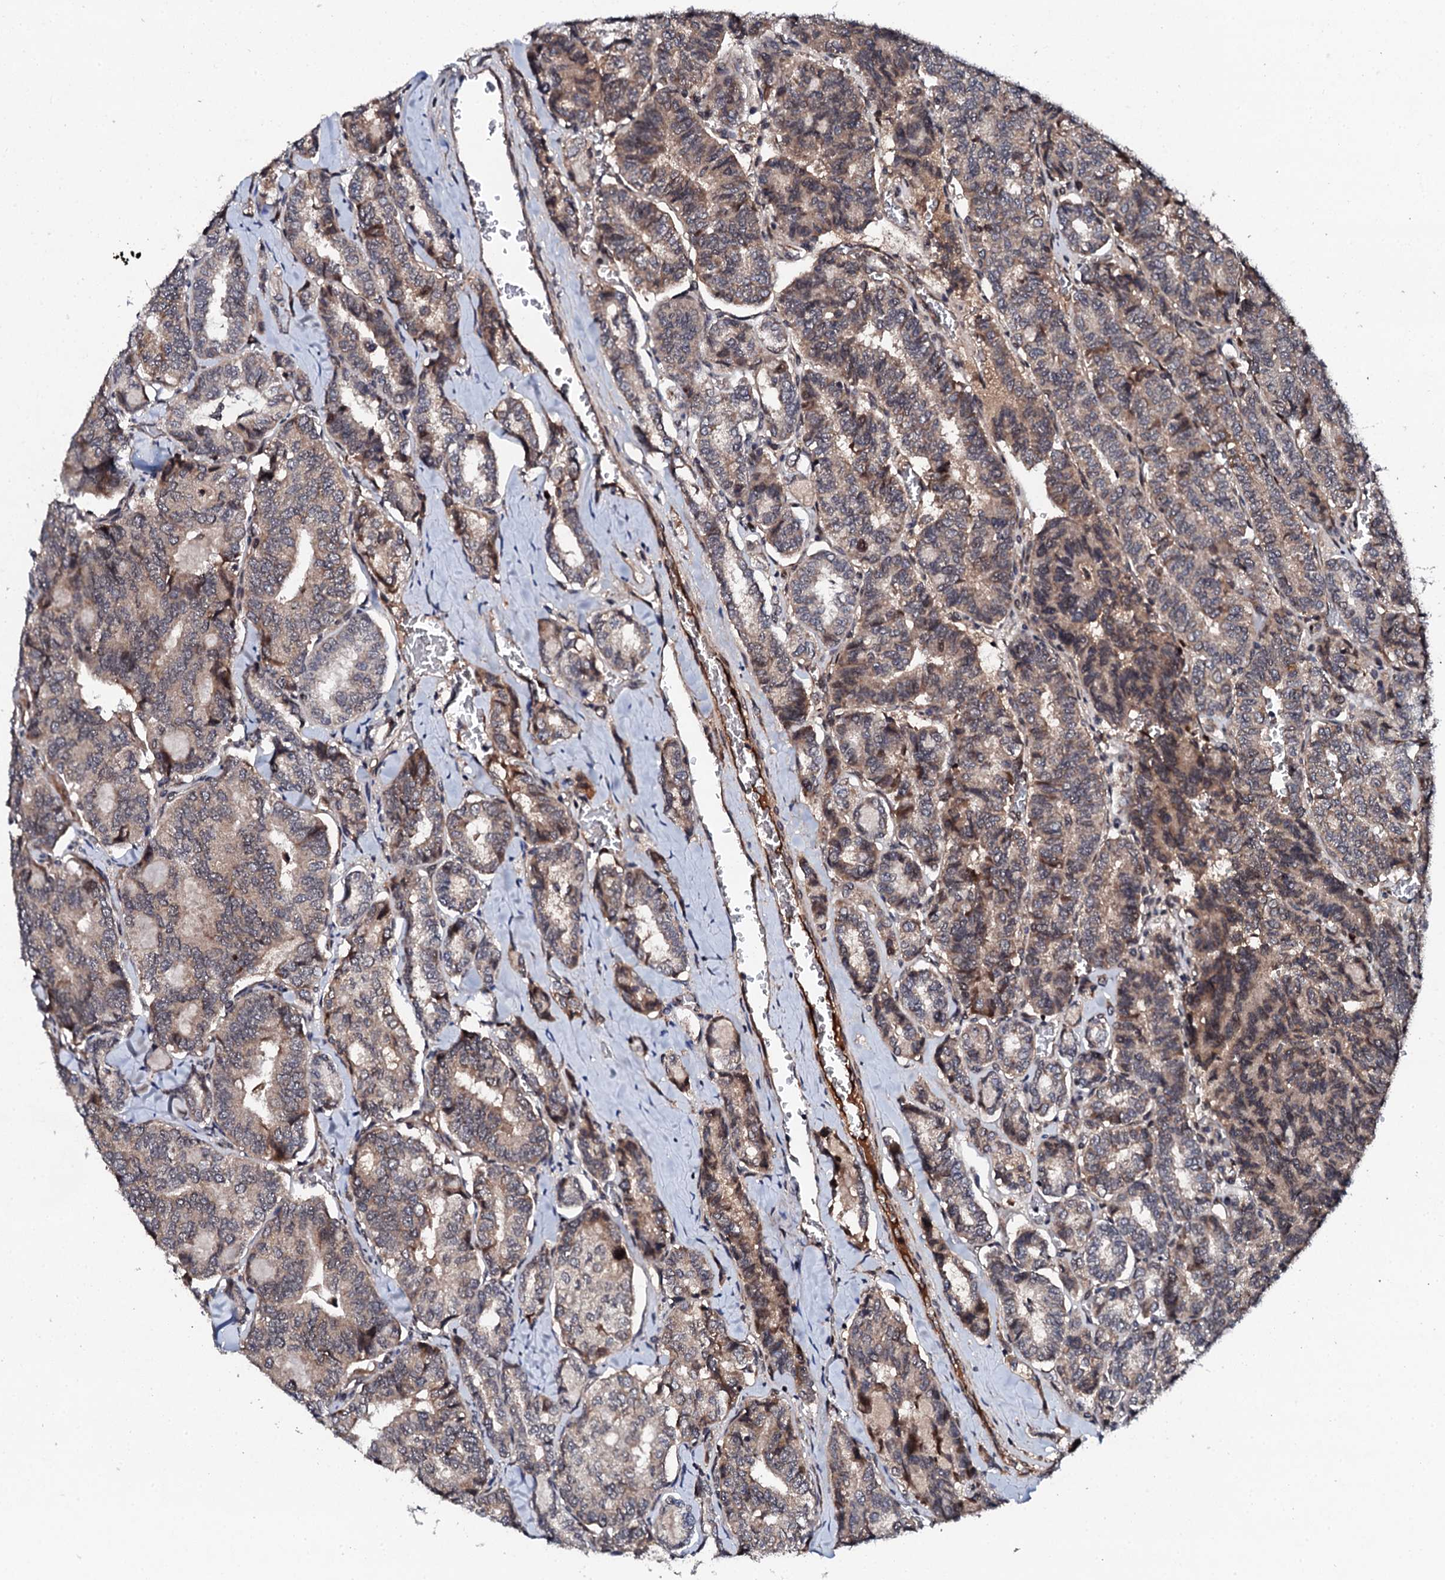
{"staining": {"intensity": "weak", "quantity": "25%-75%", "location": "cytoplasmic/membranous"}, "tissue": "thyroid cancer", "cell_type": "Tumor cells", "image_type": "cancer", "snomed": [{"axis": "morphology", "description": "Papillary adenocarcinoma, NOS"}, {"axis": "topography", "description": "Thyroid gland"}], "caption": "Thyroid cancer was stained to show a protein in brown. There is low levels of weak cytoplasmic/membranous expression in about 25%-75% of tumor cells. The staining is performed using DAB (3,3'-diaminobenzidine) brown chromogen to label protein expression. The nuclei are counter-stained blue using hematoxylin.", "gene": "FAM111A", "patient": {"sex": "female", "age": 35}}